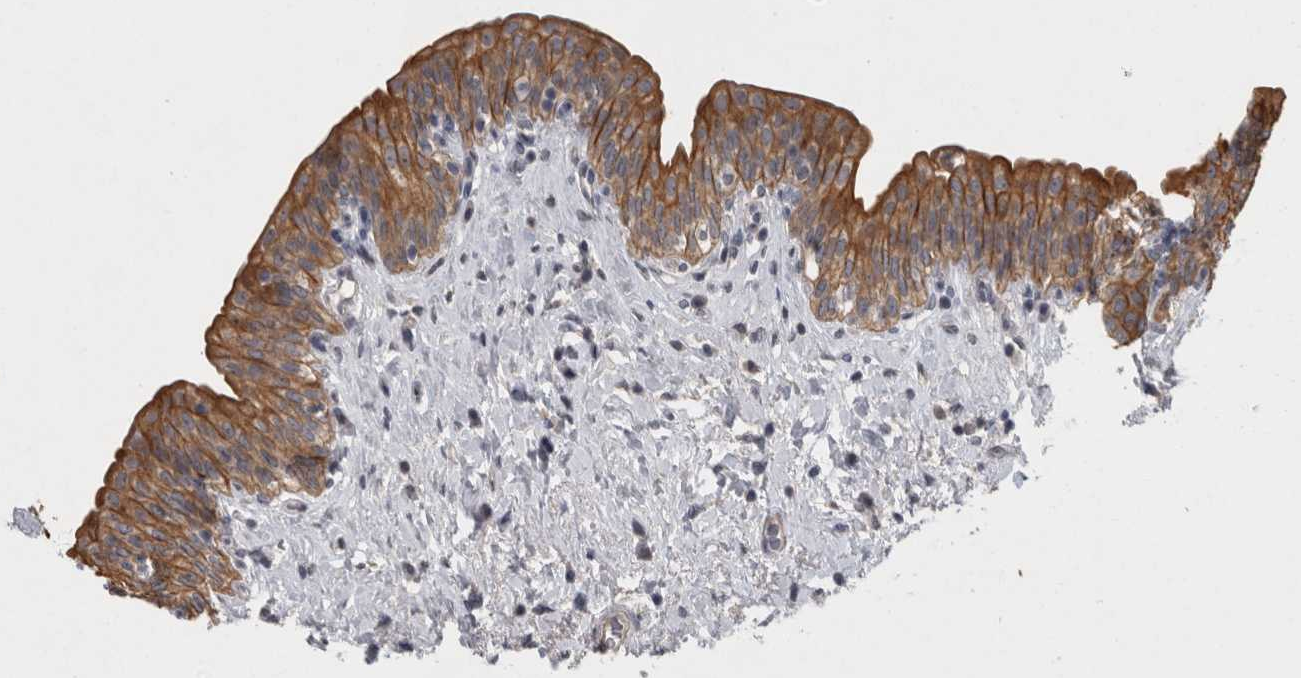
{"staining": {"intensity": "moderate", "quantity": ">75%", "location": "cytoplasmic/membranous"}, "tissue": "urinary bladder", "cell_type": "Urothelial cells", "image_type": "normal", "snomed": [{"axis": "morphology", "description": "Normal tissue, NOS"}, {"axis": "topography", "description": "Urinary bladder"}], "caption": "DAB (3,3'-diaminobenzidine) immunohistochemical staining of unremarkable urinary bladder shows moderate cytoplasmic/membranous protein staining in approximately >75% of urothelial cells.", "gene": "RHPN1", "patient": {"sex": "male", "age": 83}}